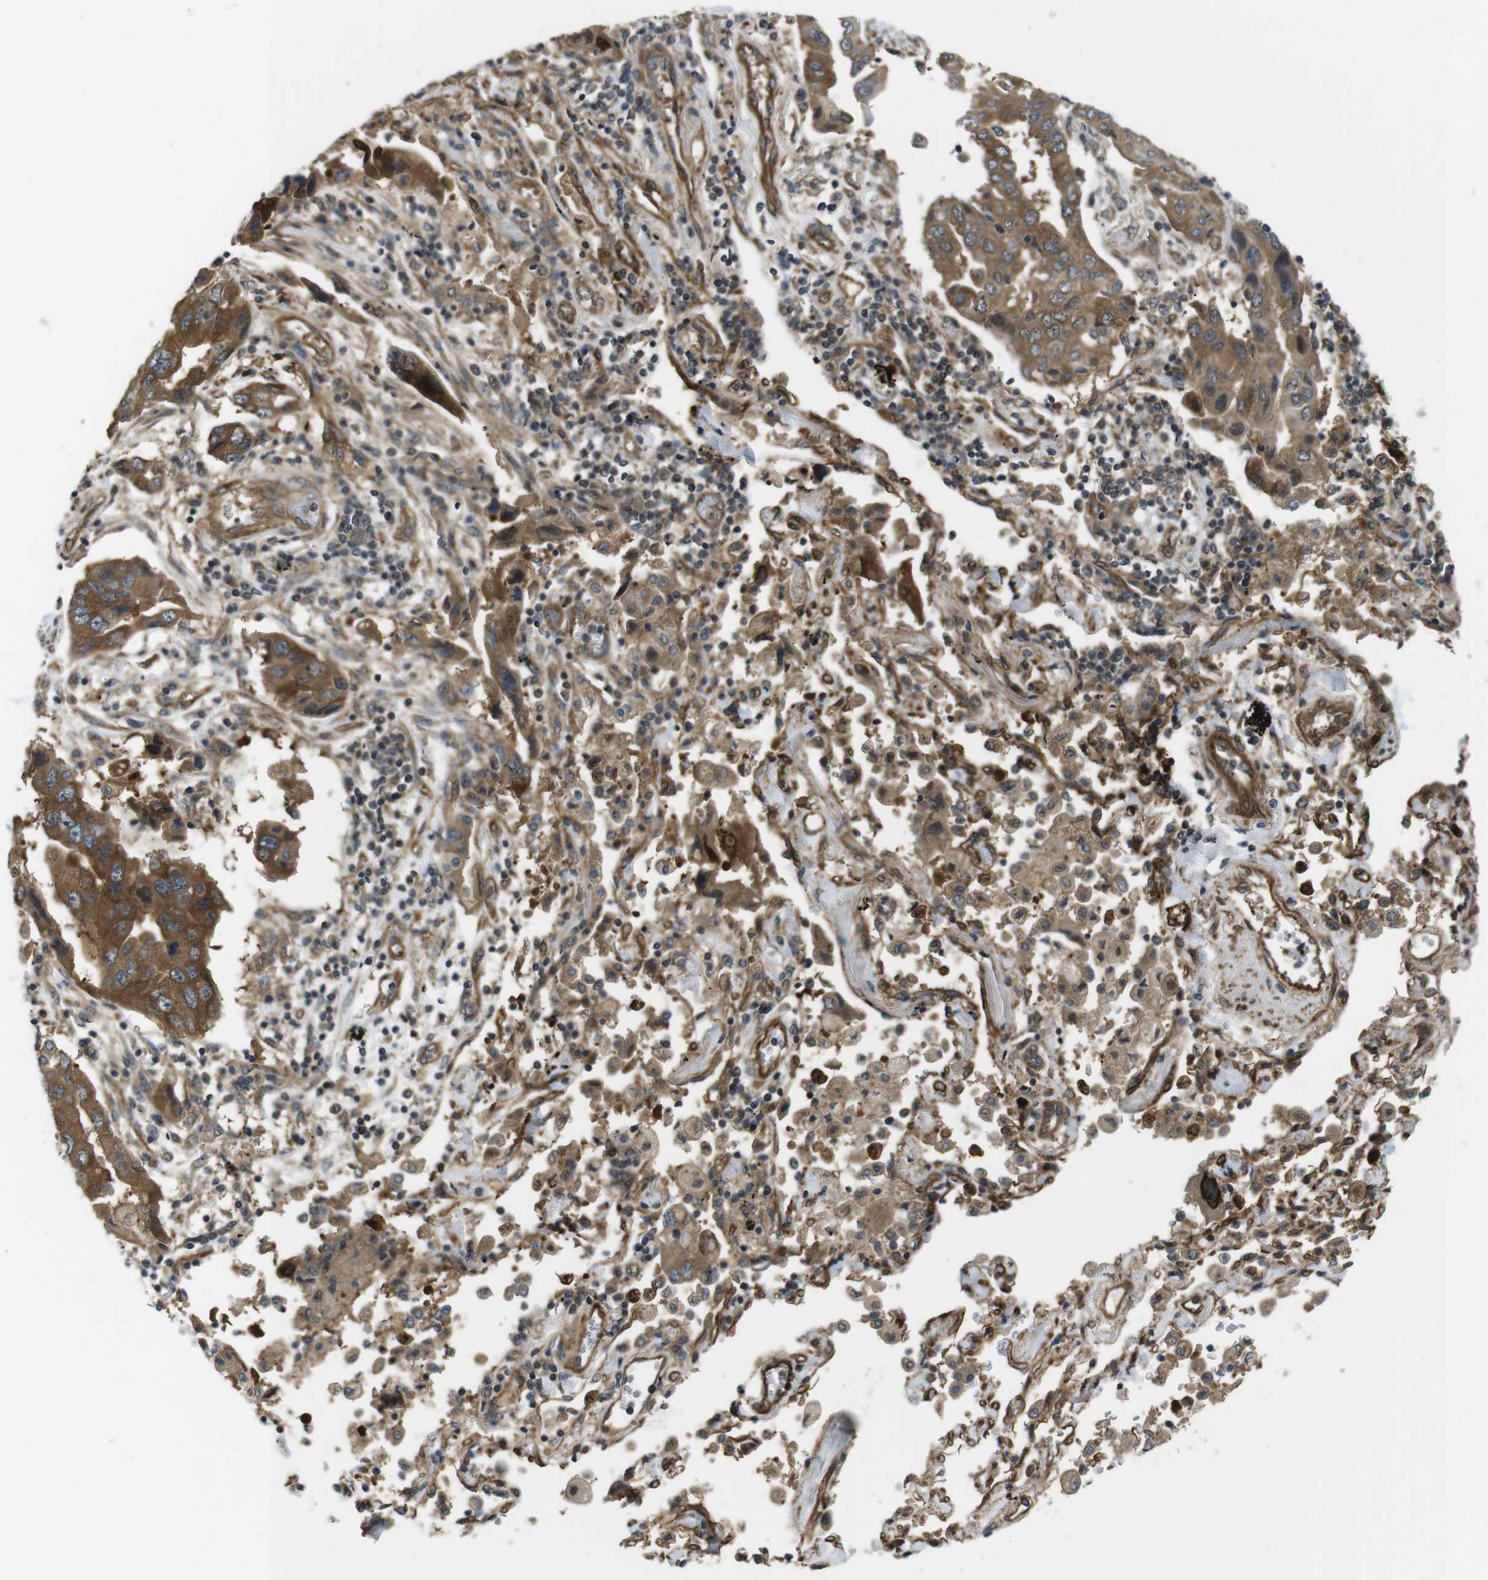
{"staining": {"intensity": "strong", "quantity": ">75%", "location": "cytoplasmic/membranous"}, "tissue": "lung cancer", "cell_type": "Tumor cells", "image_type": "cancer", "snomed": [{"axis": "morphology", "description": "Adenocarcinoma, NOS"}, {"axis": "topography", "description": "Lung"}], "caption": "An image showing strong cytoplasmic/membranous positivity in about >75% of tumor cells in lung adenocarcinoma, as visualized by brown immunohistochemical staining.", "gene": "TSC1", "patient": {"sex": "female", "age": 65}}